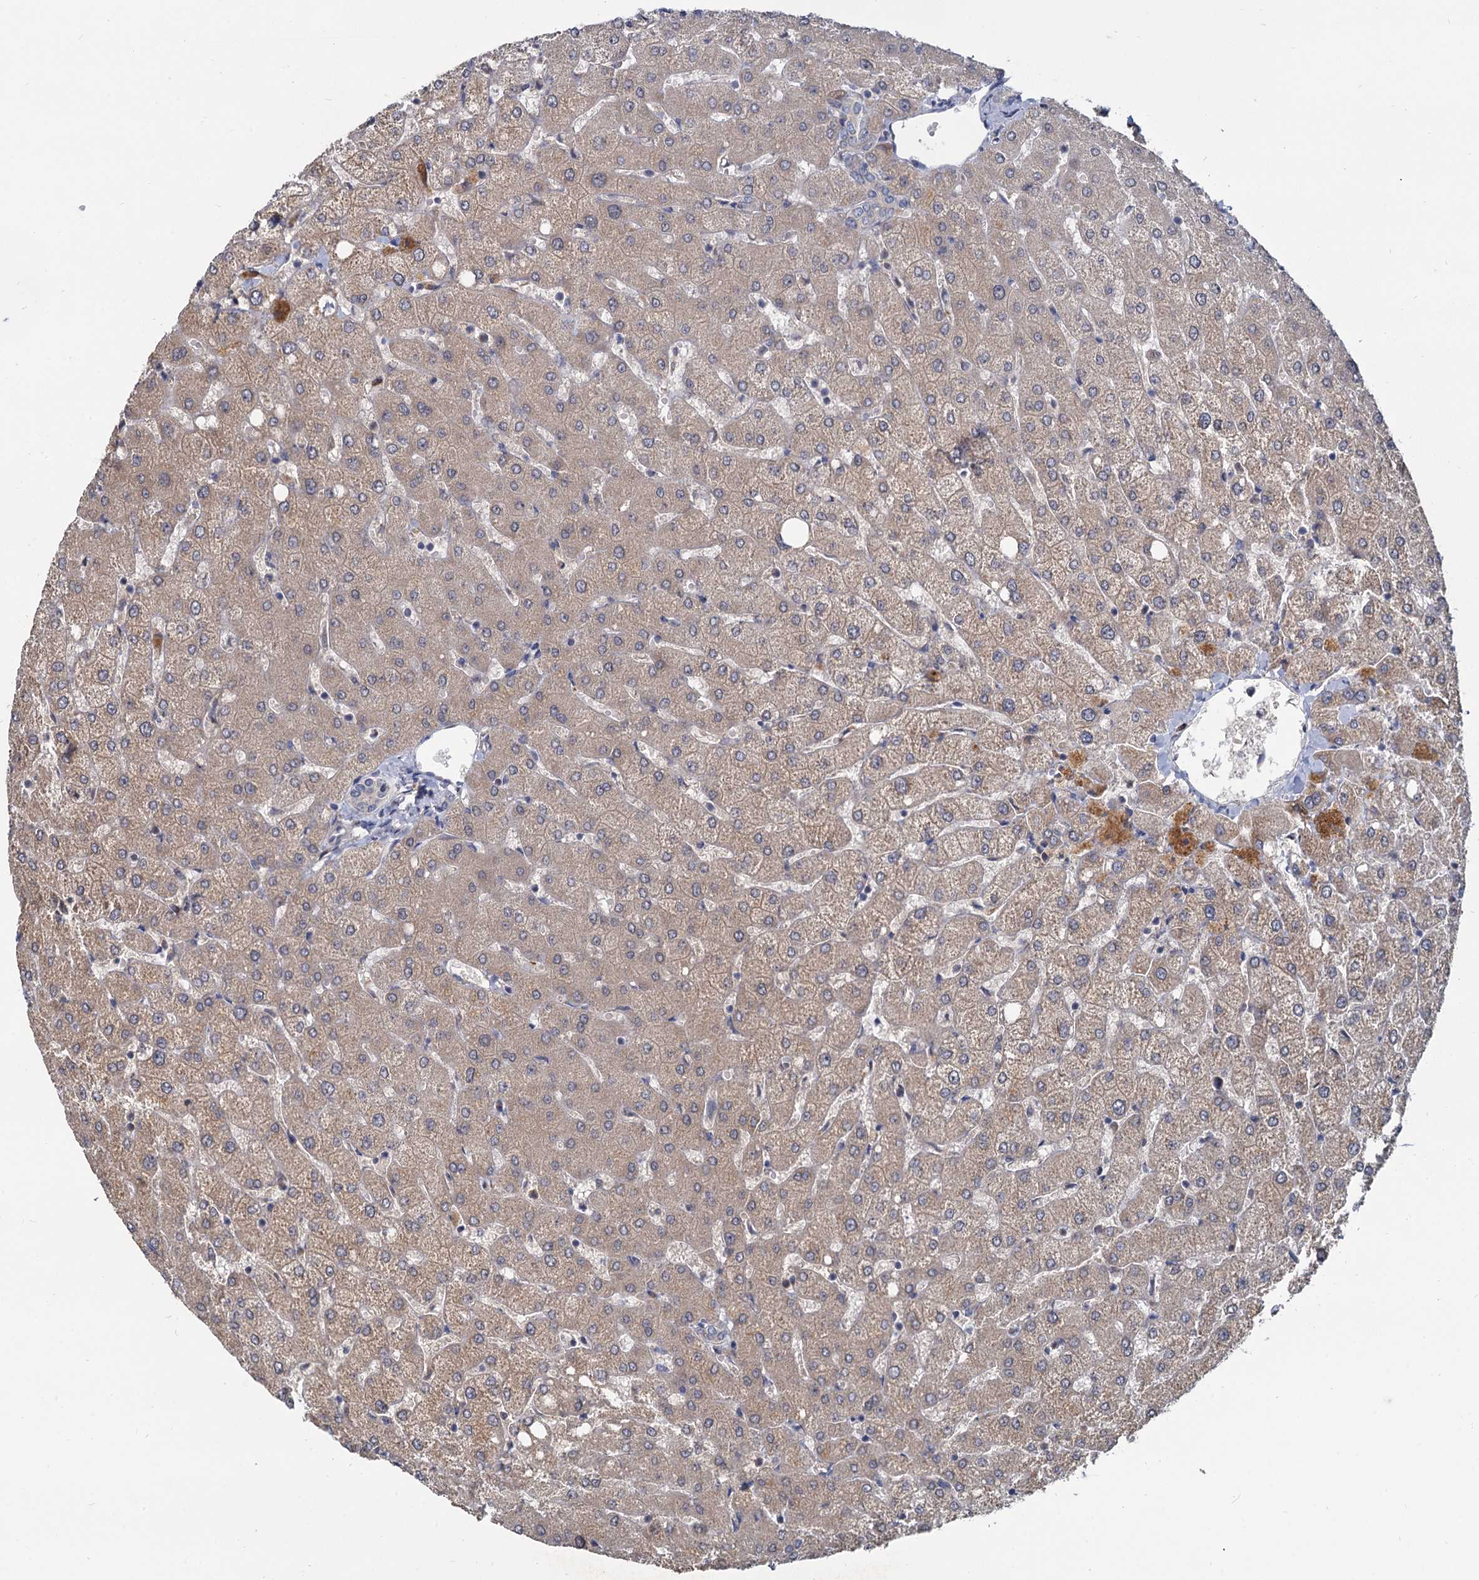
{"staining": {"intensity": "negative", "quantity": "none", "location": "none"}, "tissue": "liver", "cell_type": "Cholangiocytes", "image_type": "normal", "snomed": [{"axis": "morphology", "description": "Normal tissue, NOS"}, {"axis": "topography", "description": "Liver"}], "caption": "Unremarkable liver was stained to show a protein in brown. There is no significant expression in cholangiocytes.", "gene": "LRRC51", "patient": {"sex": "female", "age": 54}}